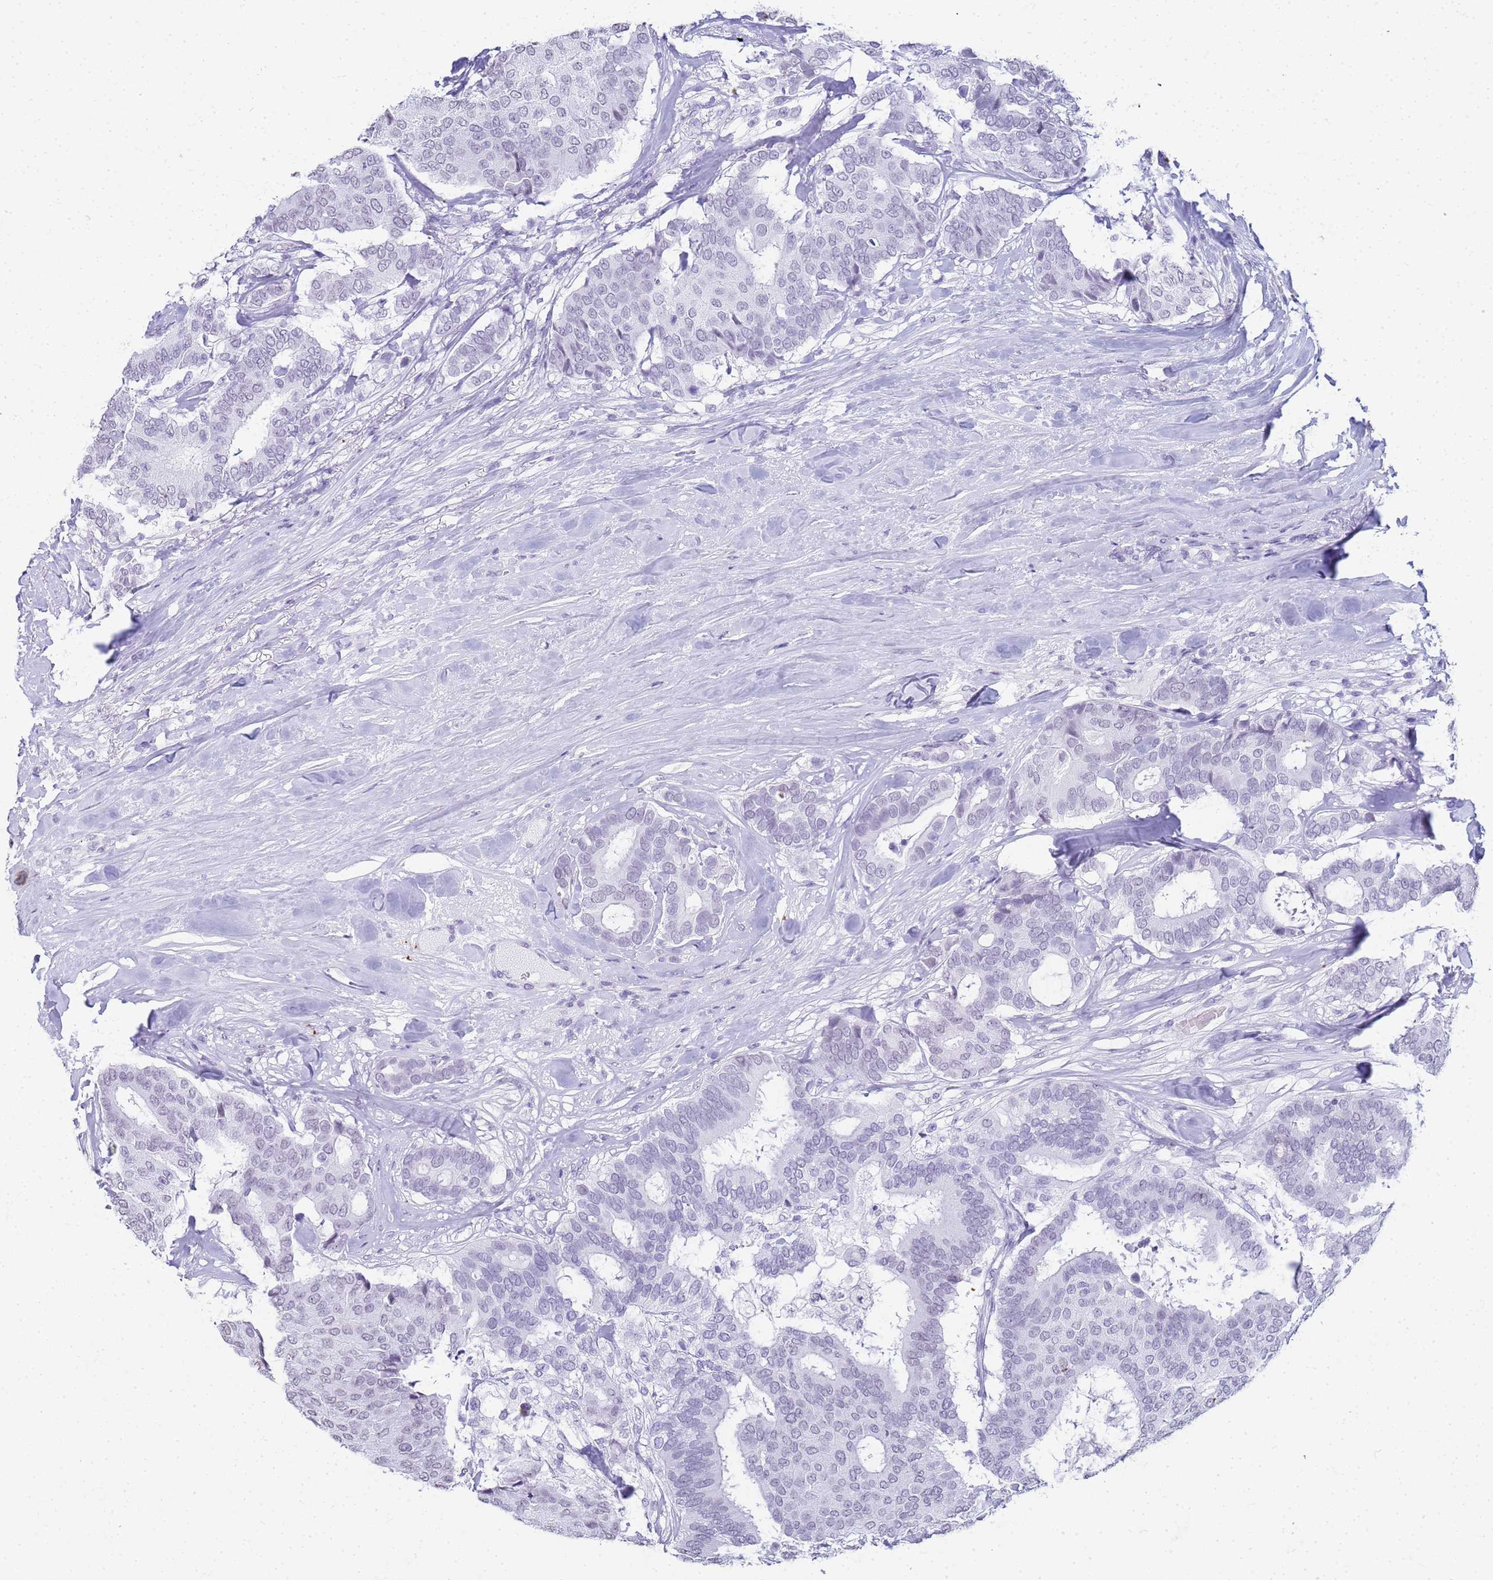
{"staining": {"intensity": "negative", "quantity": "none", "location": "none"}, "tissue": "breast cancer", "cell_type": "Tumor cells", "image_type": "cancer", "snomed": [{"axis": "morphology", "description": "Duct carcinoma"}, {"axis": "topography", "description": "Breast"}], "caption": "Immunohistochemistry (IHC) micrograph of human breast cancer stained for a protein (brown), which reveals no staining in tumor cells.", "gene": "SLC7A9", "patient": {"sex": "female", "age": 75}}